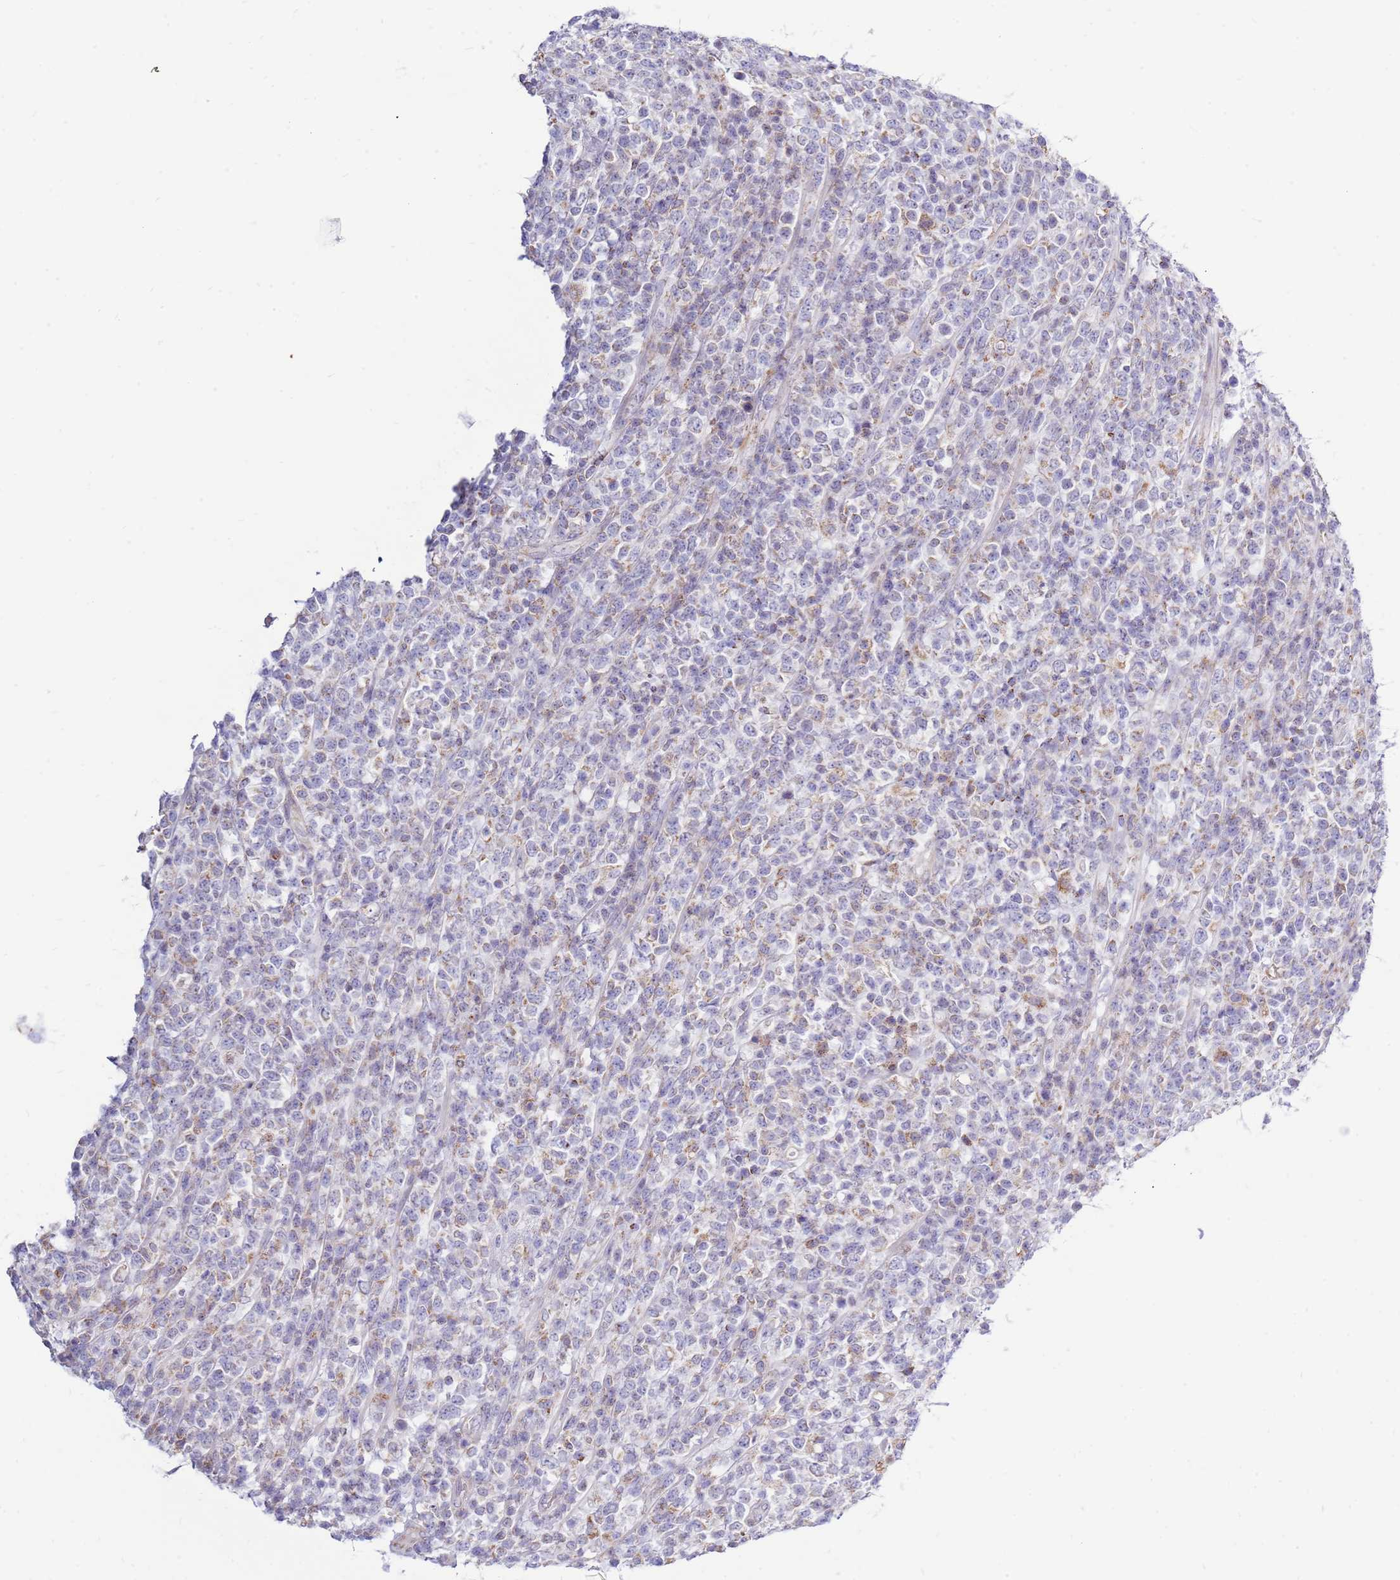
{"staining": {"intensity": "negative", "quantity": "none", "location": "none"}, "tissue": "lymphoma", "cell_type": "Tumor cells", "image_type": "cancer", "snomed": [{"axis": "morphology", "description": "Malignant lymphoma, non-Hodgkin's type, High grade"}, {"axis": "topography", "description": "Colon"}], "caption": "Protein analysis of lymphoma demonstrates no significant expression in tumor cells.", "gene": "IGF1R", "patient": {"sex": "female", "age": 53}}